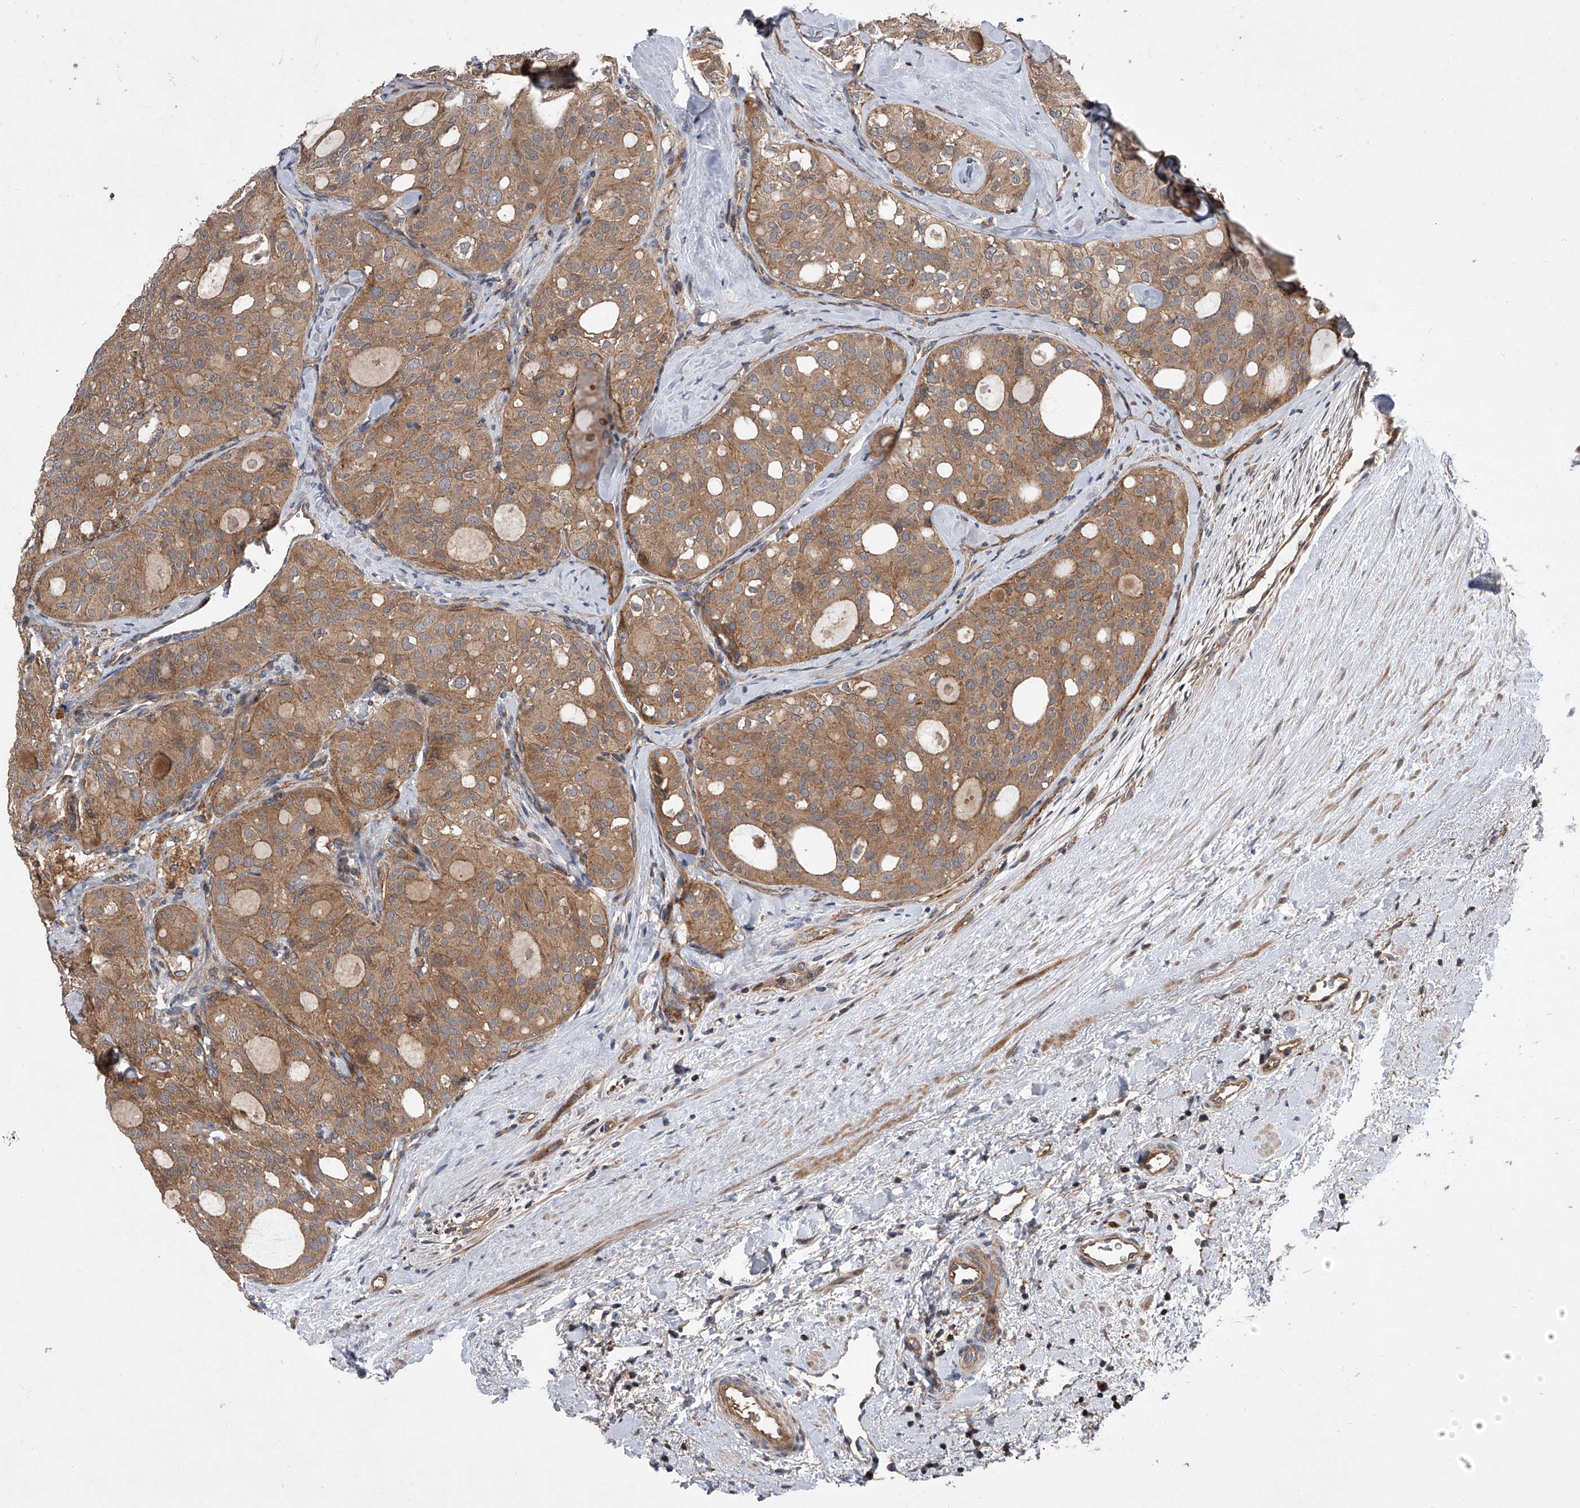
{"staining": {"intensity": "moderate", "quantity": ">75%", "location": "cytoplasmic/membranous"}, "tissue": "thyroid cancer", "cell_type": "Tumor cells", "image_type": "cancer", "snomed": [{"axis": "morphology", "description": "Follicular adenoma carcinoma, NOS"}, {"axis": "topography", "description": "Thyroid gland"}], "caption": "Human thyroid follicular adenoma carcinoma stained for a protein (brown) shows moderate cytoplasmic/membranous positive expression in about >75% of tumor cells.", "gene": "USP47", "patient": {"sex": "male", "age": 75}}